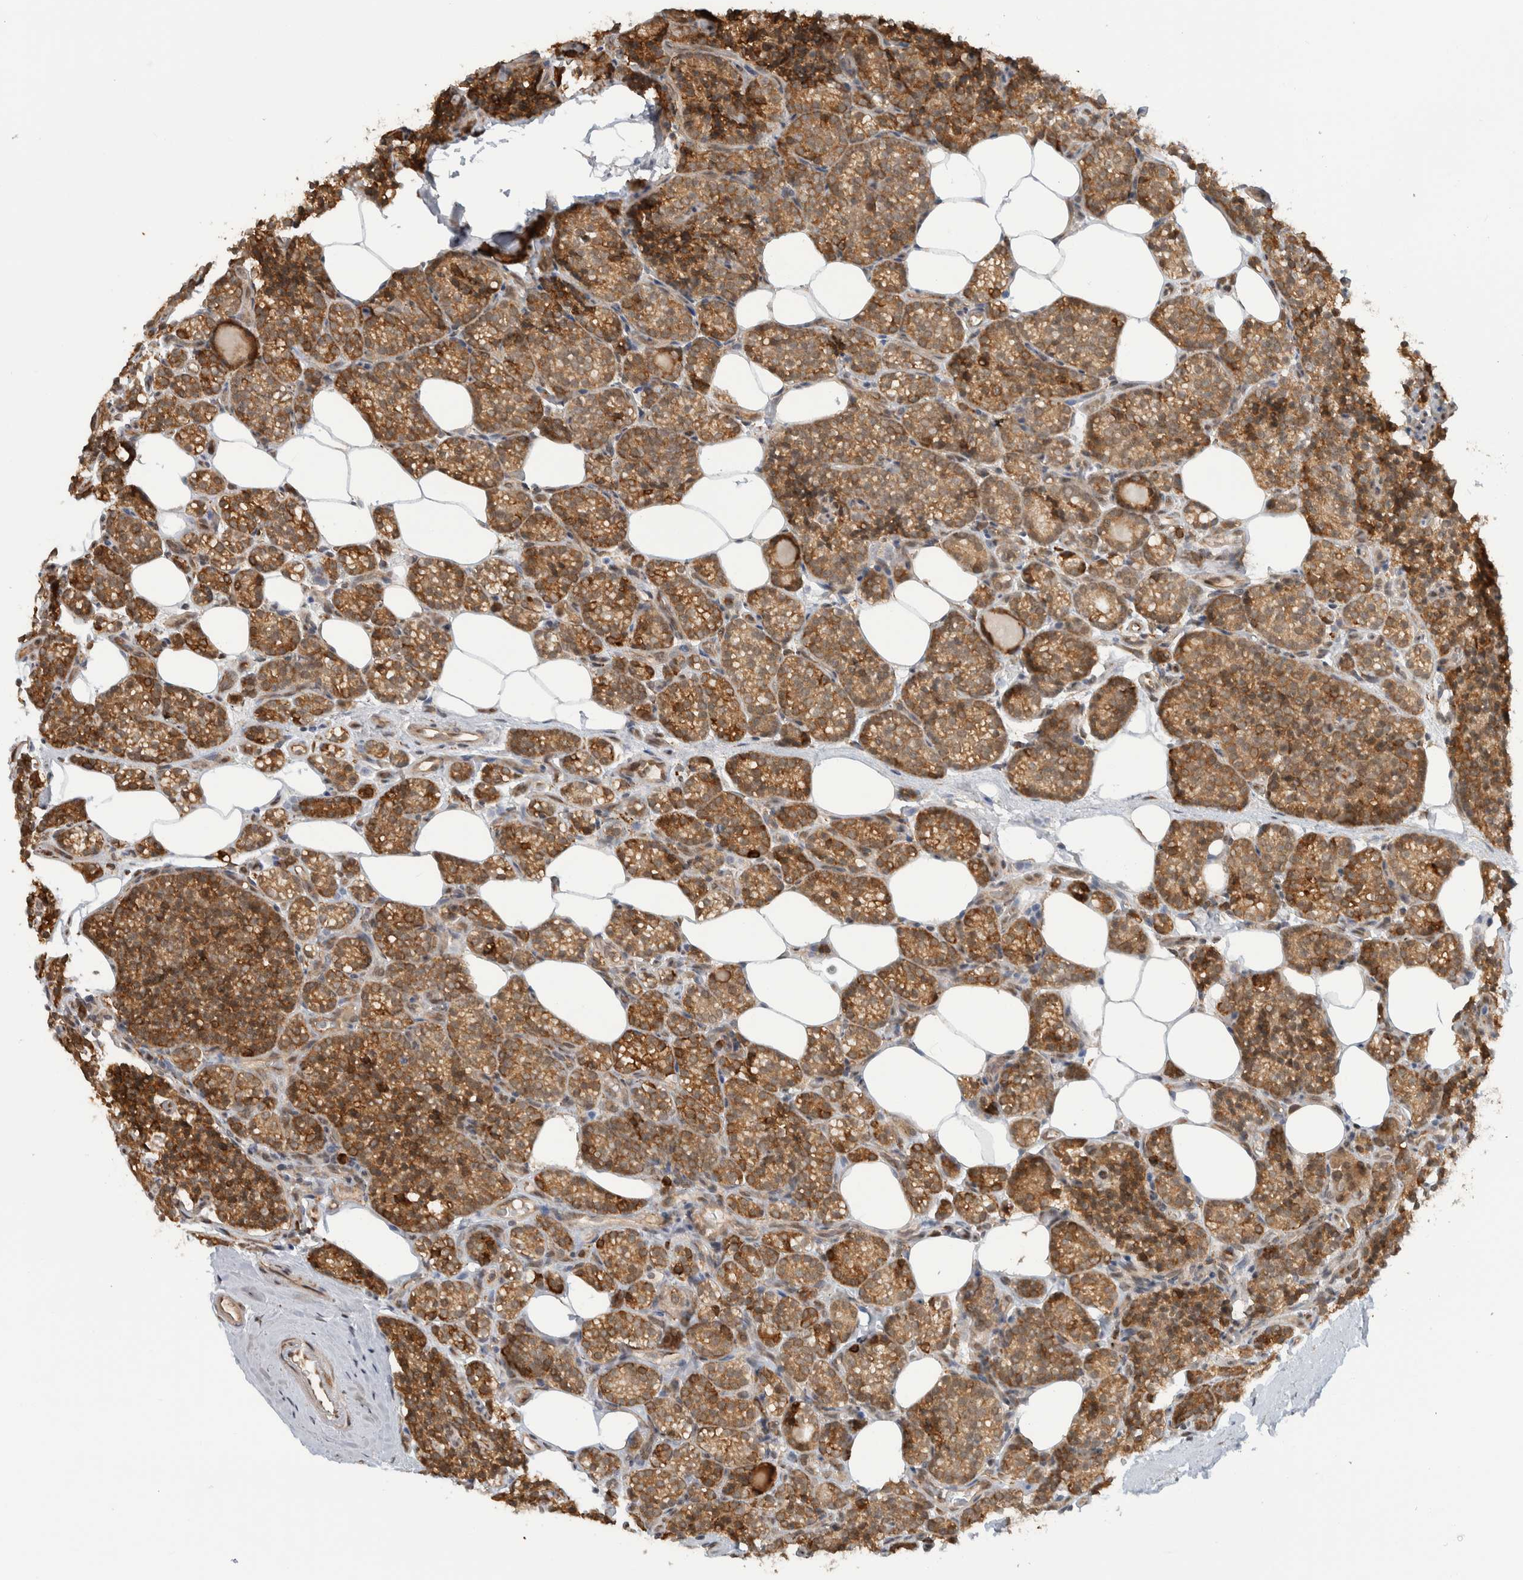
{"staining": {"intensity": "moderate", "quantity": ">75%", "location": "cytoplasmic/membranous,nuclear"}, "tissue": "parathyroid gland", "cell_type": "Glandular cells", "image_type": "normal", "snomed": [{"axis": "morphology", "description": "Normal tissue, NOS"}, {"axis": "topography", "description": "Parathyroid gland"}], "caption": "Immunohistochemistry photomicrograph of normal parathyroid gland stained for a protein (brown), which shows medium levels of moderate cytoplasmic/membranous,nuclear expression in about >75% of glandular cells.", "gene": "MS4A7", "patient": {"sex": "male", "age": 85}}